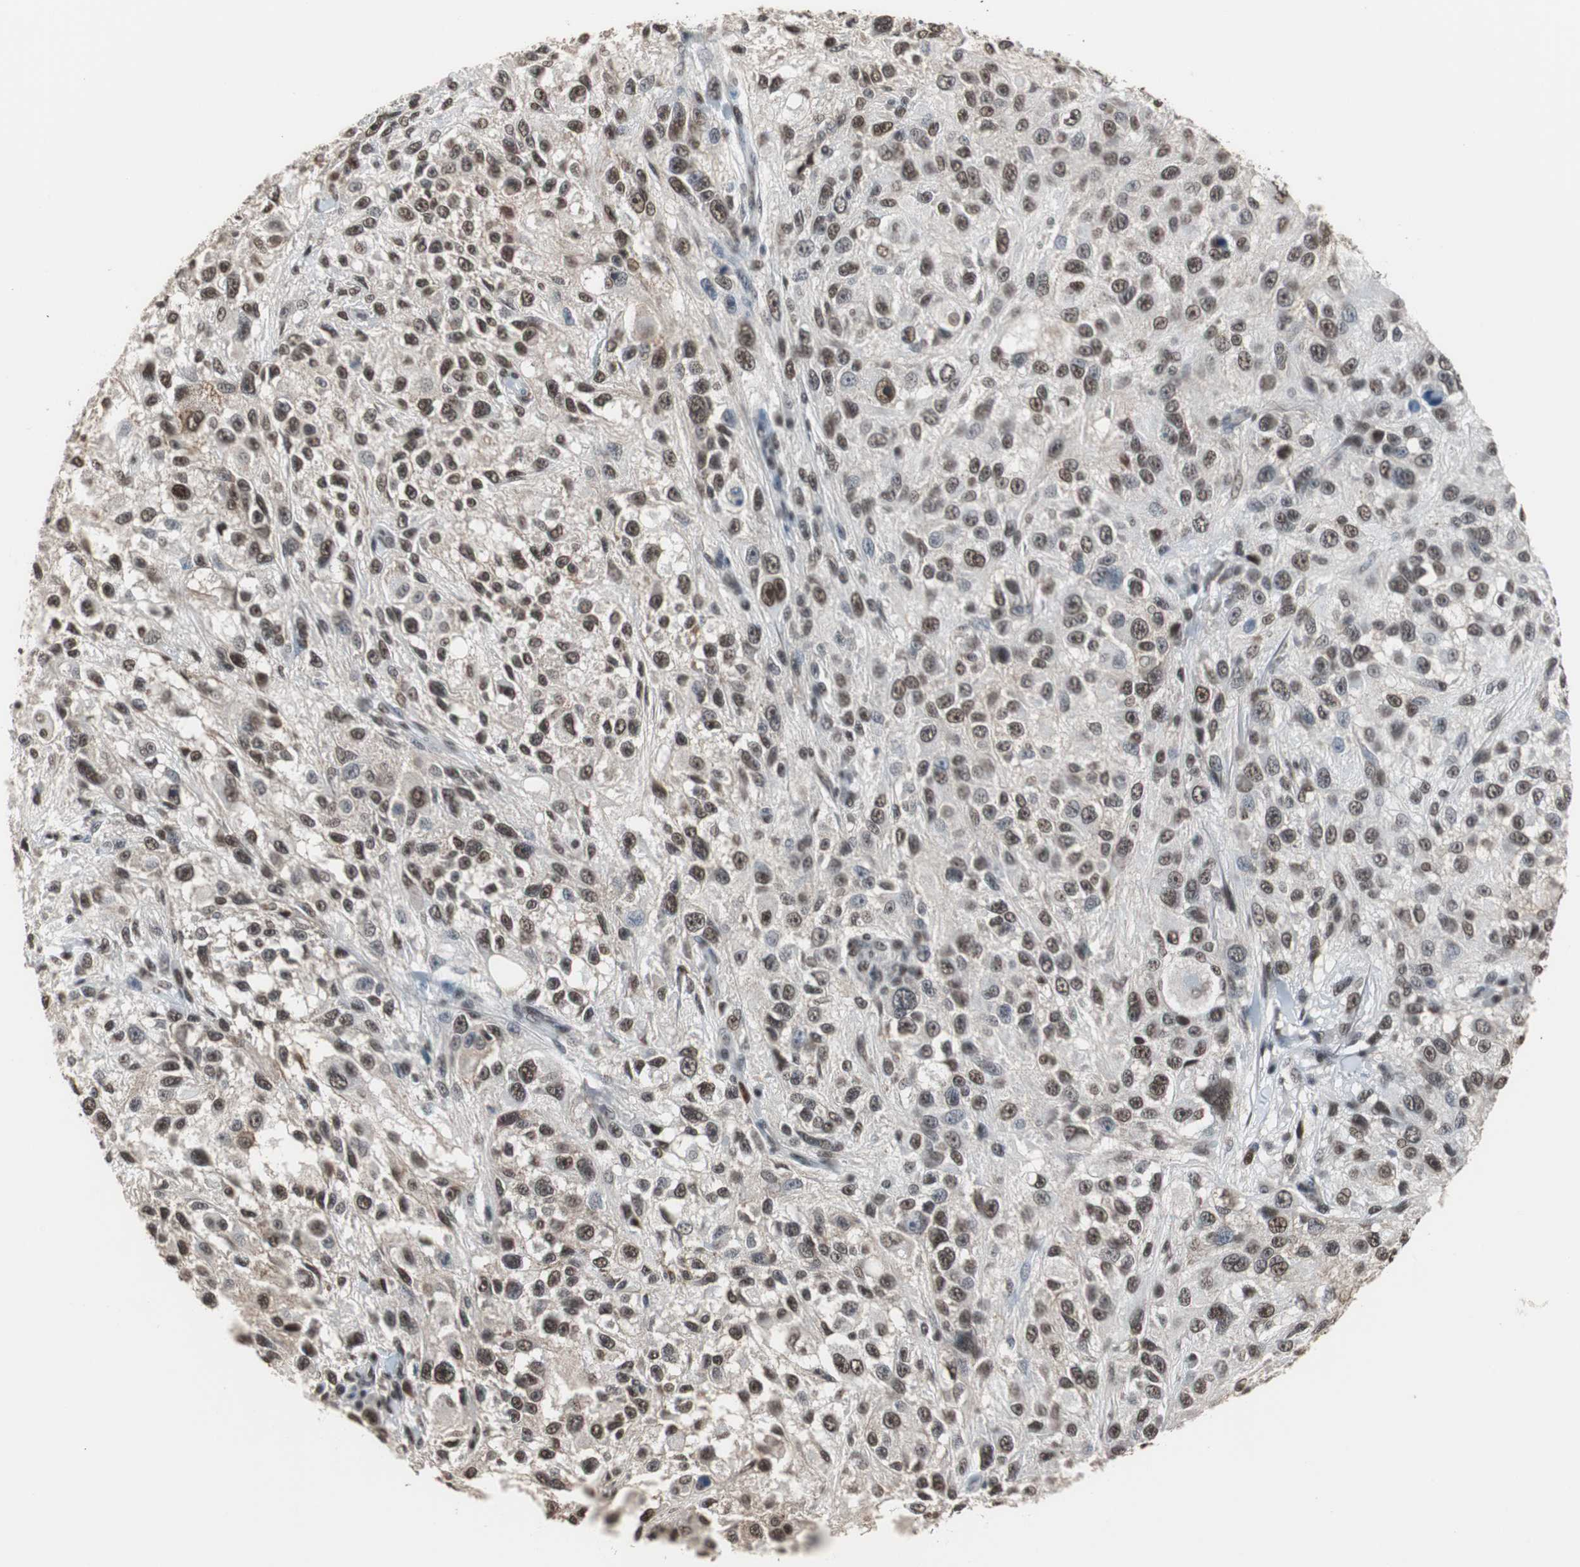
{"staining": {"intensity": "moderate", "quantity": ">75%", "location": "nuclear"}, "tissue": "melanoma", "cell_type": "Tumor cells", "image_type": "cancer", "snomed": [{"axis": "morphology", "description": "Necrosis, NOS"}, {"axis": "morphology", "description": "Malignant melanoma, NOS"}, {"axis": "topography", "description": "Skin"}], "caption": "Human malignant melanoma stained for a protein (brown) exhibits moderate nuclear positive staining in about >75% of tumor cells.", "gene": "TAF7", "patient": {"sex": "female", "age": 87}}